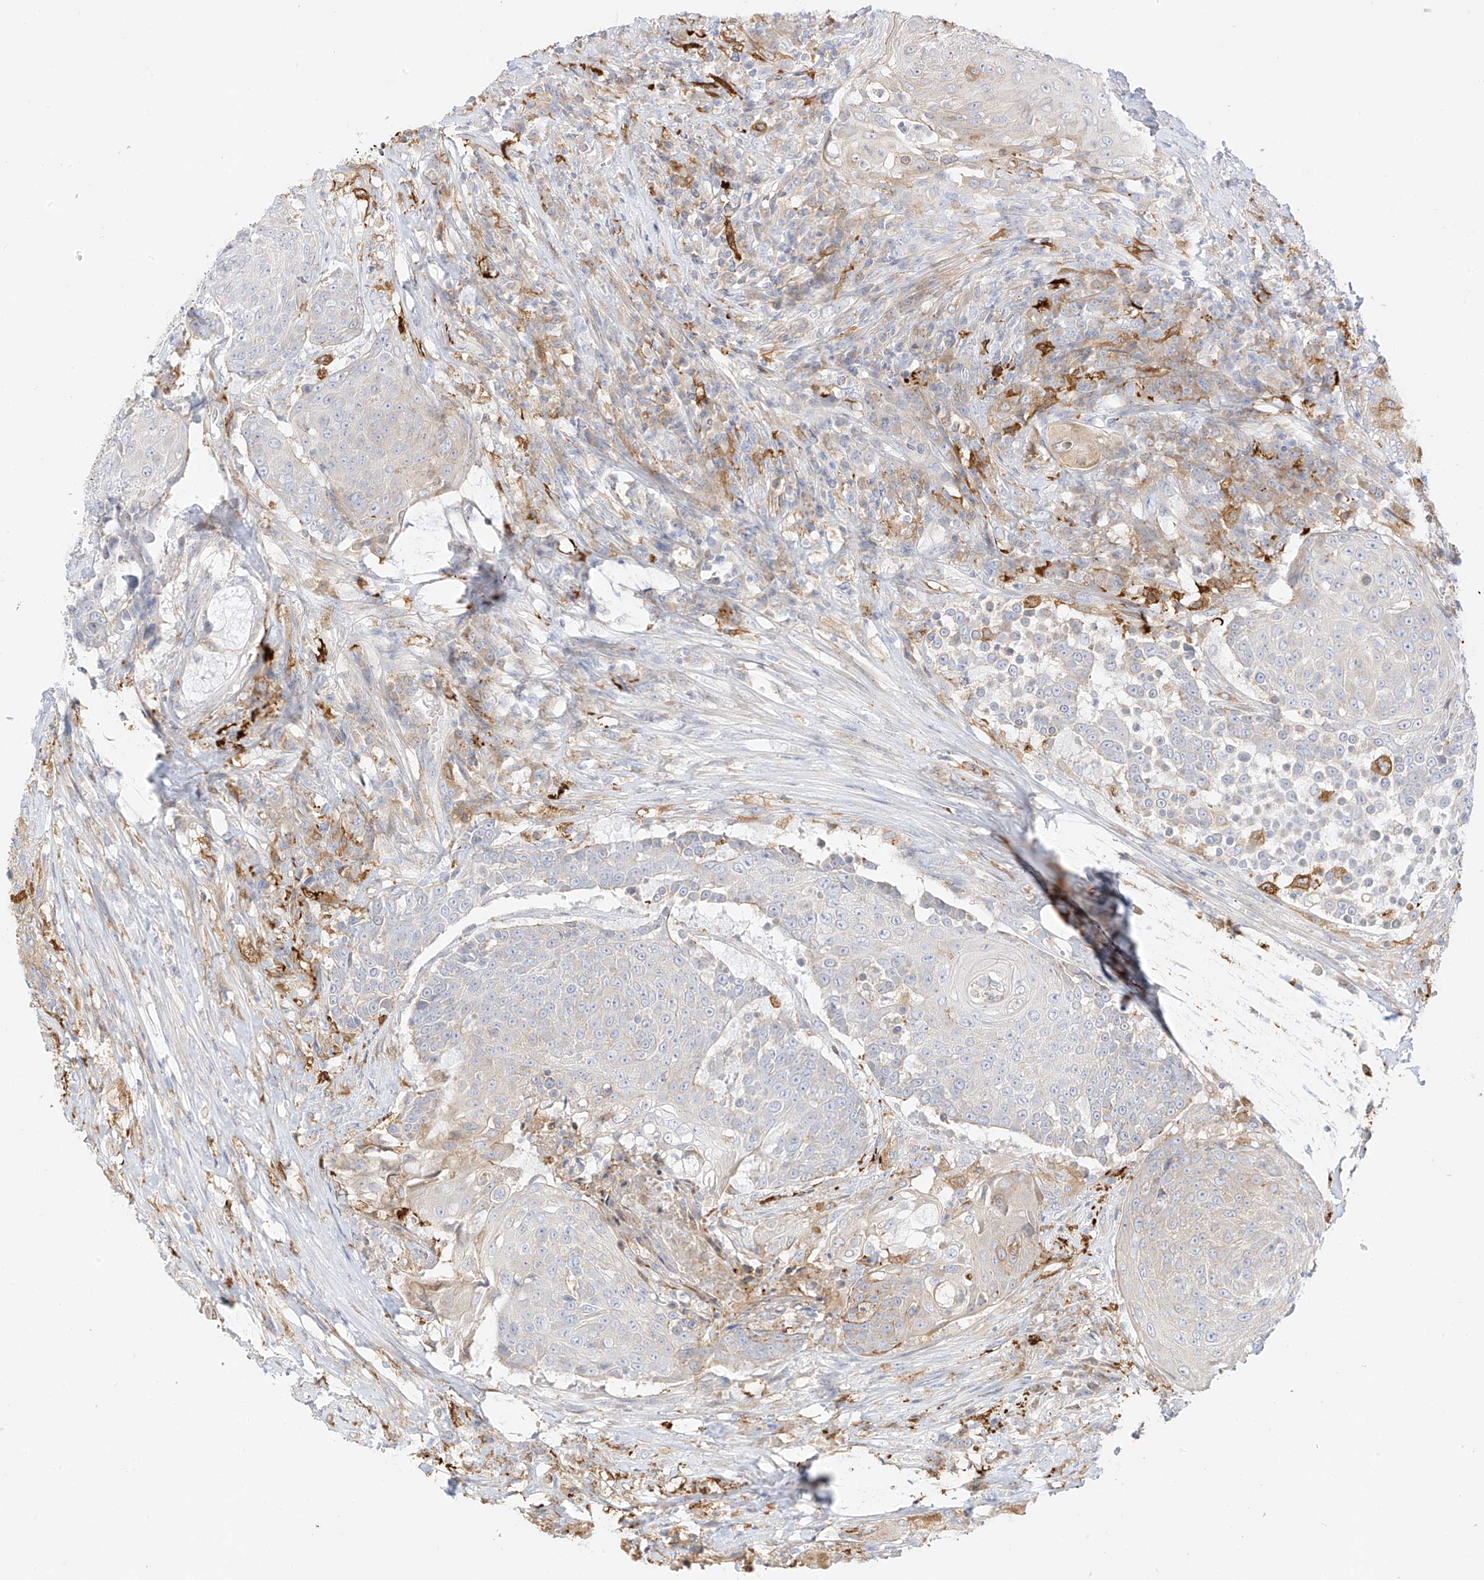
{"staining": {"intensity": "weak", "quantity": "<25%", "location": "cytoplasmic/membranous"}, "tissue": "urothelial cancer", "cell_type": "Tumor cells", "image_type": "cancer", "snomed": [{"axis": "morphology", "description": "Urothelial carcinoma, High grade"}, {"axis": "topography", "description": "Urinary bladder"}], "caption": "An immunohistochemistry (IHC) micrograph of high-grade urothelial carcinoma is shown. There is no staining in tumor cells of high-grade urothelial carcinoma.", "gene": "PCYOX1", "patient": {"sex": "female", "age": 63}}